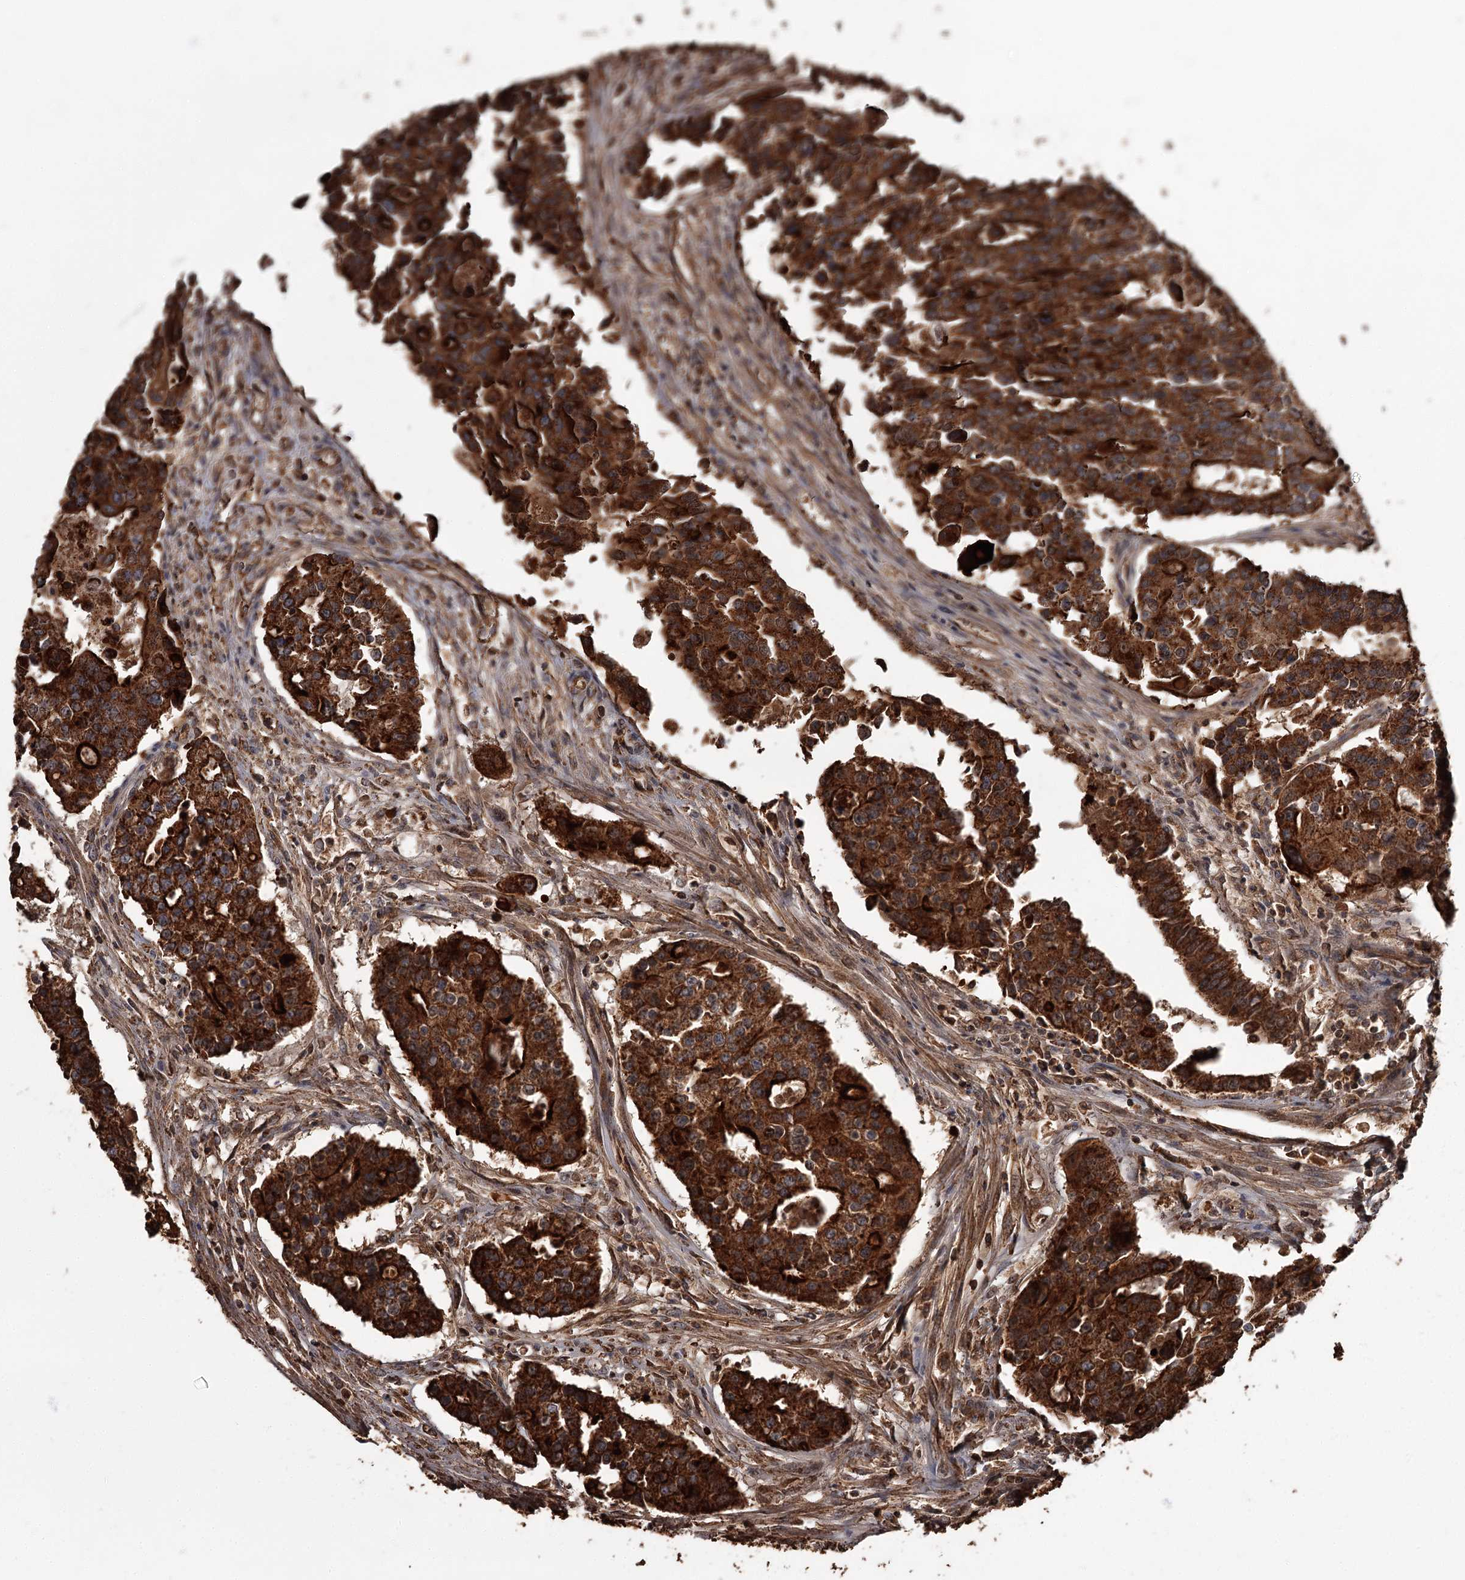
{"staining": {"intensity": "strong", "quantity": ">75%", "location": "cytoplasmic/membranous"}, "tissue": "colorectal cancer", "cell_type": "Tumor cells", "image_type": "cancer", "snomed": [{"axis": "morphology", "description": "Adenocarcinoma, NOS"}, {"axis": "topography", "description": "Colon"}], "caption": "High-power microscopy captured an immunohistochemistry image of colorectal adenocarcinoma, revealing strong cytoplasmic/membranous expression in about >75% of tumor cells.", "gene": "THAP9", "patient": {"sex": "male", "age": 77}}